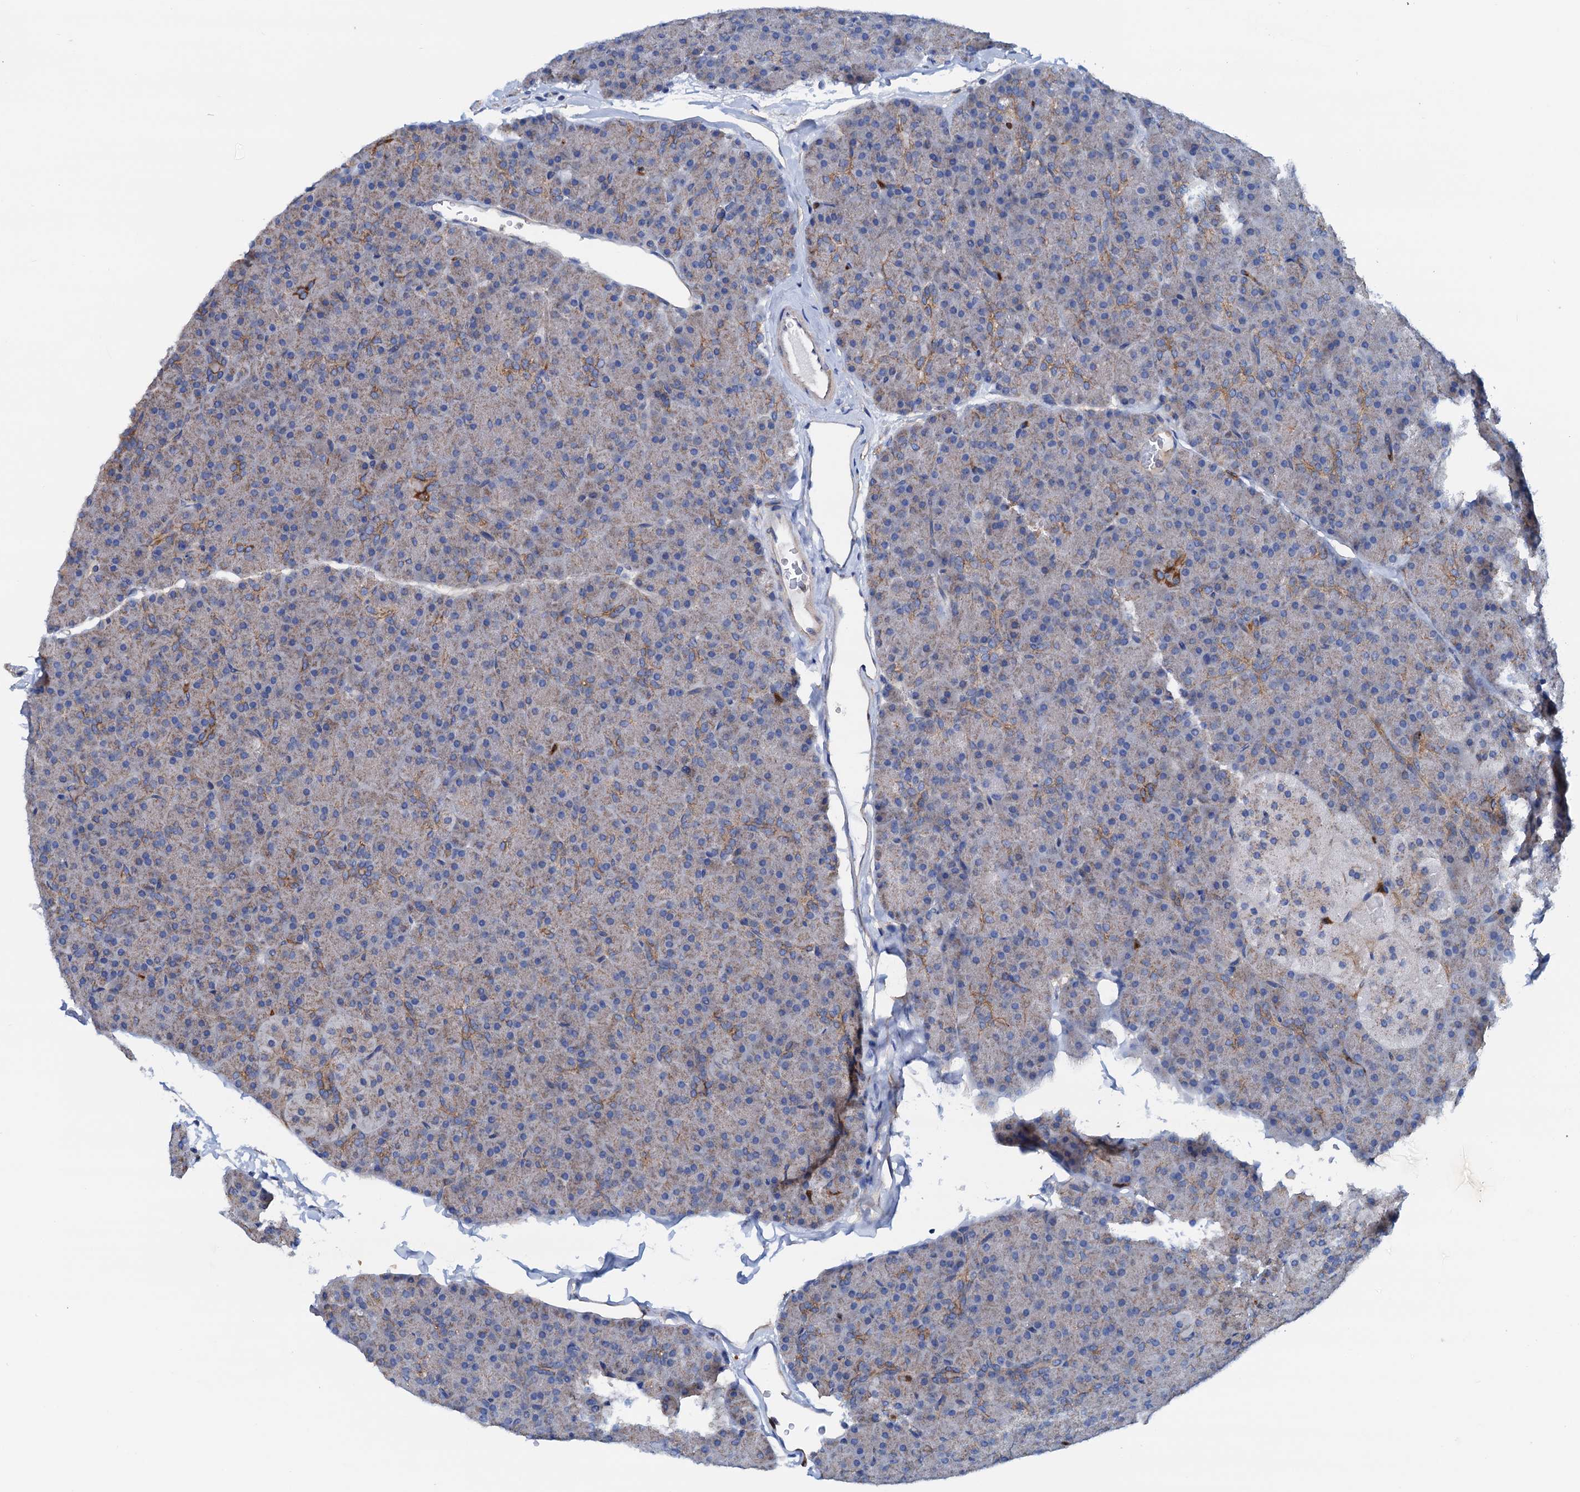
{"staining": {"intensity": "moderate", "quantity": "25%-75%", "location": "cytoplasmic/membranous"}, "tissue": "pancreas", "cell_type": "Exocrine glandular cells", "image_type": "normal", "snomed": [{"axis": "morphology", "description": "Normal tissue, NOS"}, {"axis": "topography", "description": "Pancreas"}], "caption": "Immunohistochemistry (IHC) of normal human pancreas shows medium levels of moderate cytoplasmic/membranous staining in about 25%-75% of exocrine glandular cells.", "gene": "RASSF9", "patient": {"sex": "male", "age": 36}}